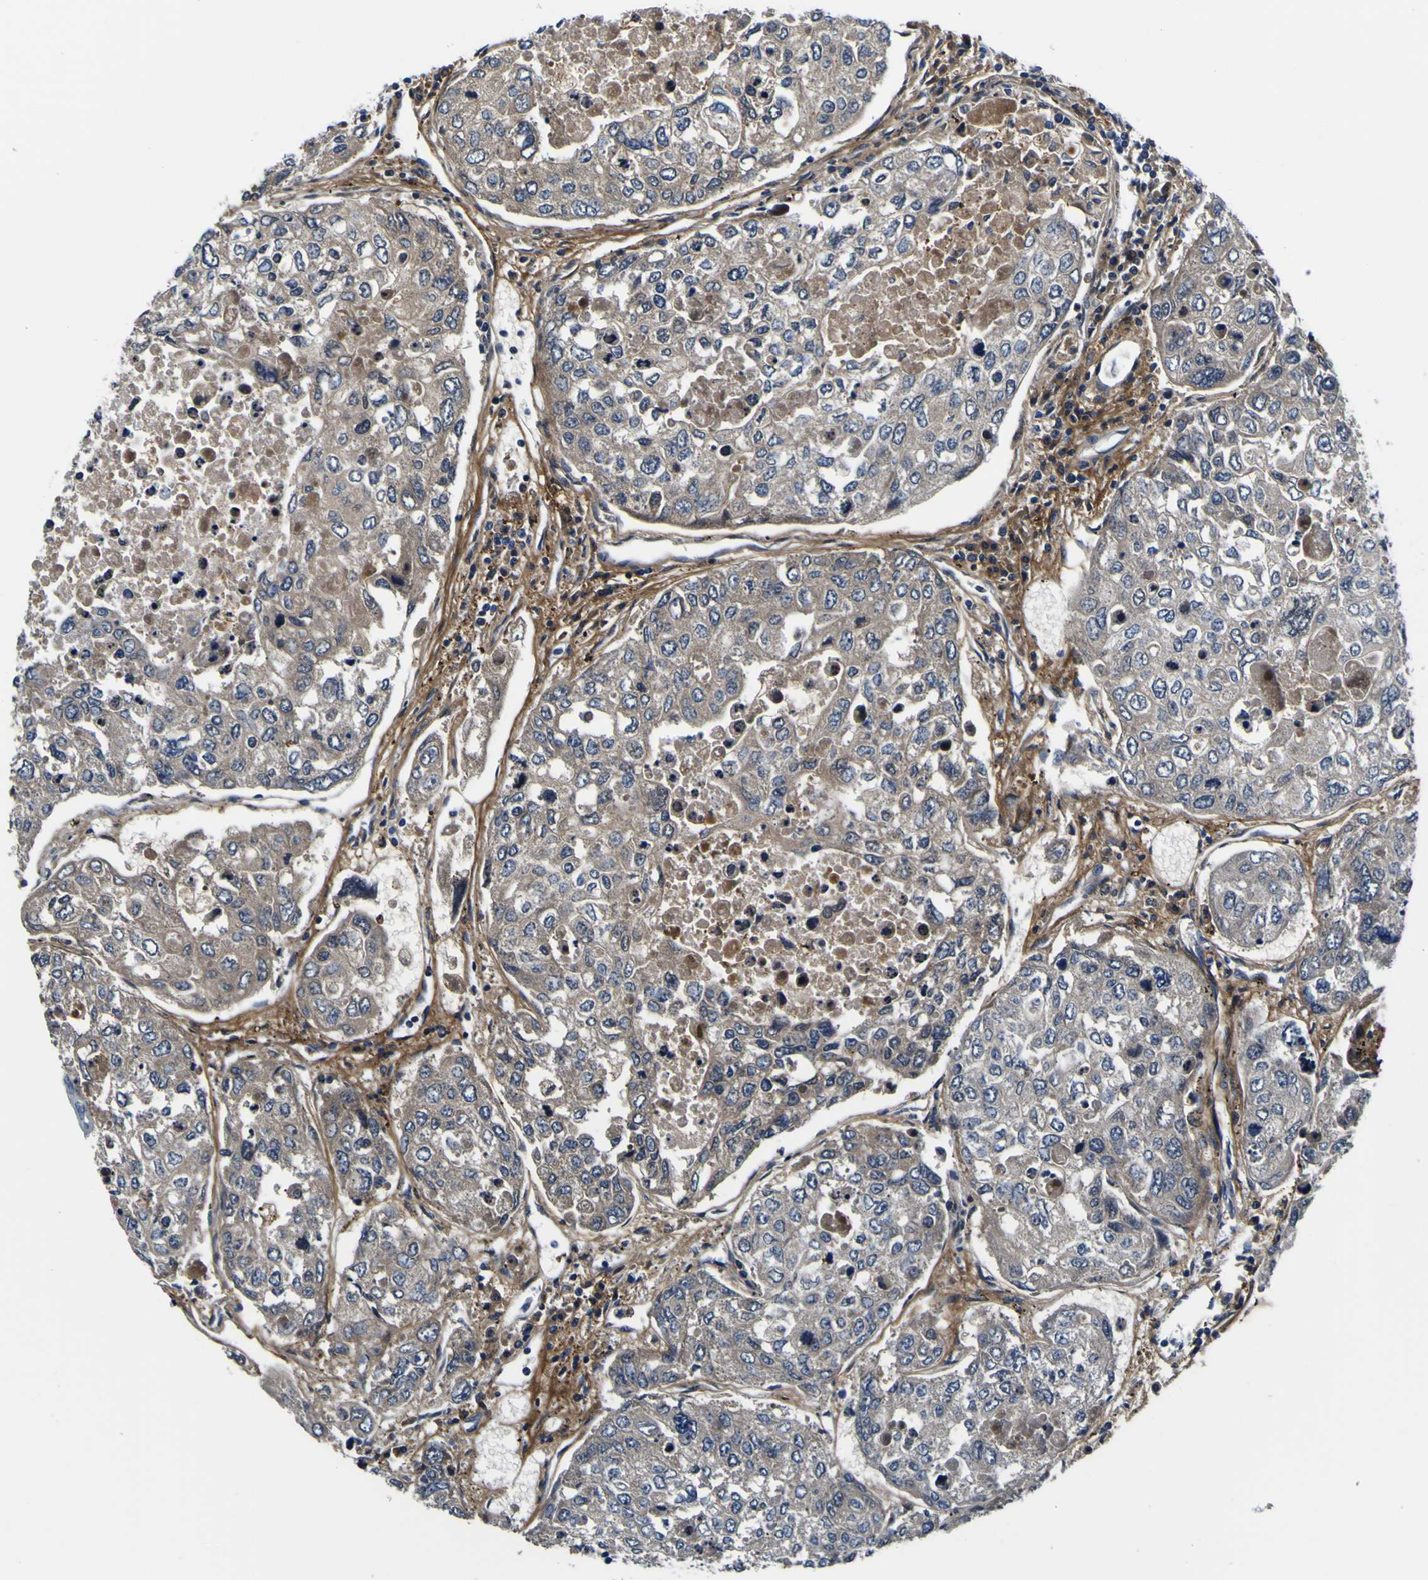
{"staining": {"intensity": "negative", "quantity": "none", "location": "none"}, "tissue": "urothelial cancer", "cell_type": "Tumor cells", "image_type": "cancer", "snomed": [{"axis": "morphology", "description": "Urothelial carcinoma, High grade"}, {"axis": "topography", "description": "Lymph node"}, {"axis": "topography", "description": "Urinary bladder"}], "caption": "A high-resolution micrograph shows IHC staining of urothelial cancer, which displays no significant staining in tumor cells.", "gene": "POSTN", "patient": {"sex": "male", "age": 51}}